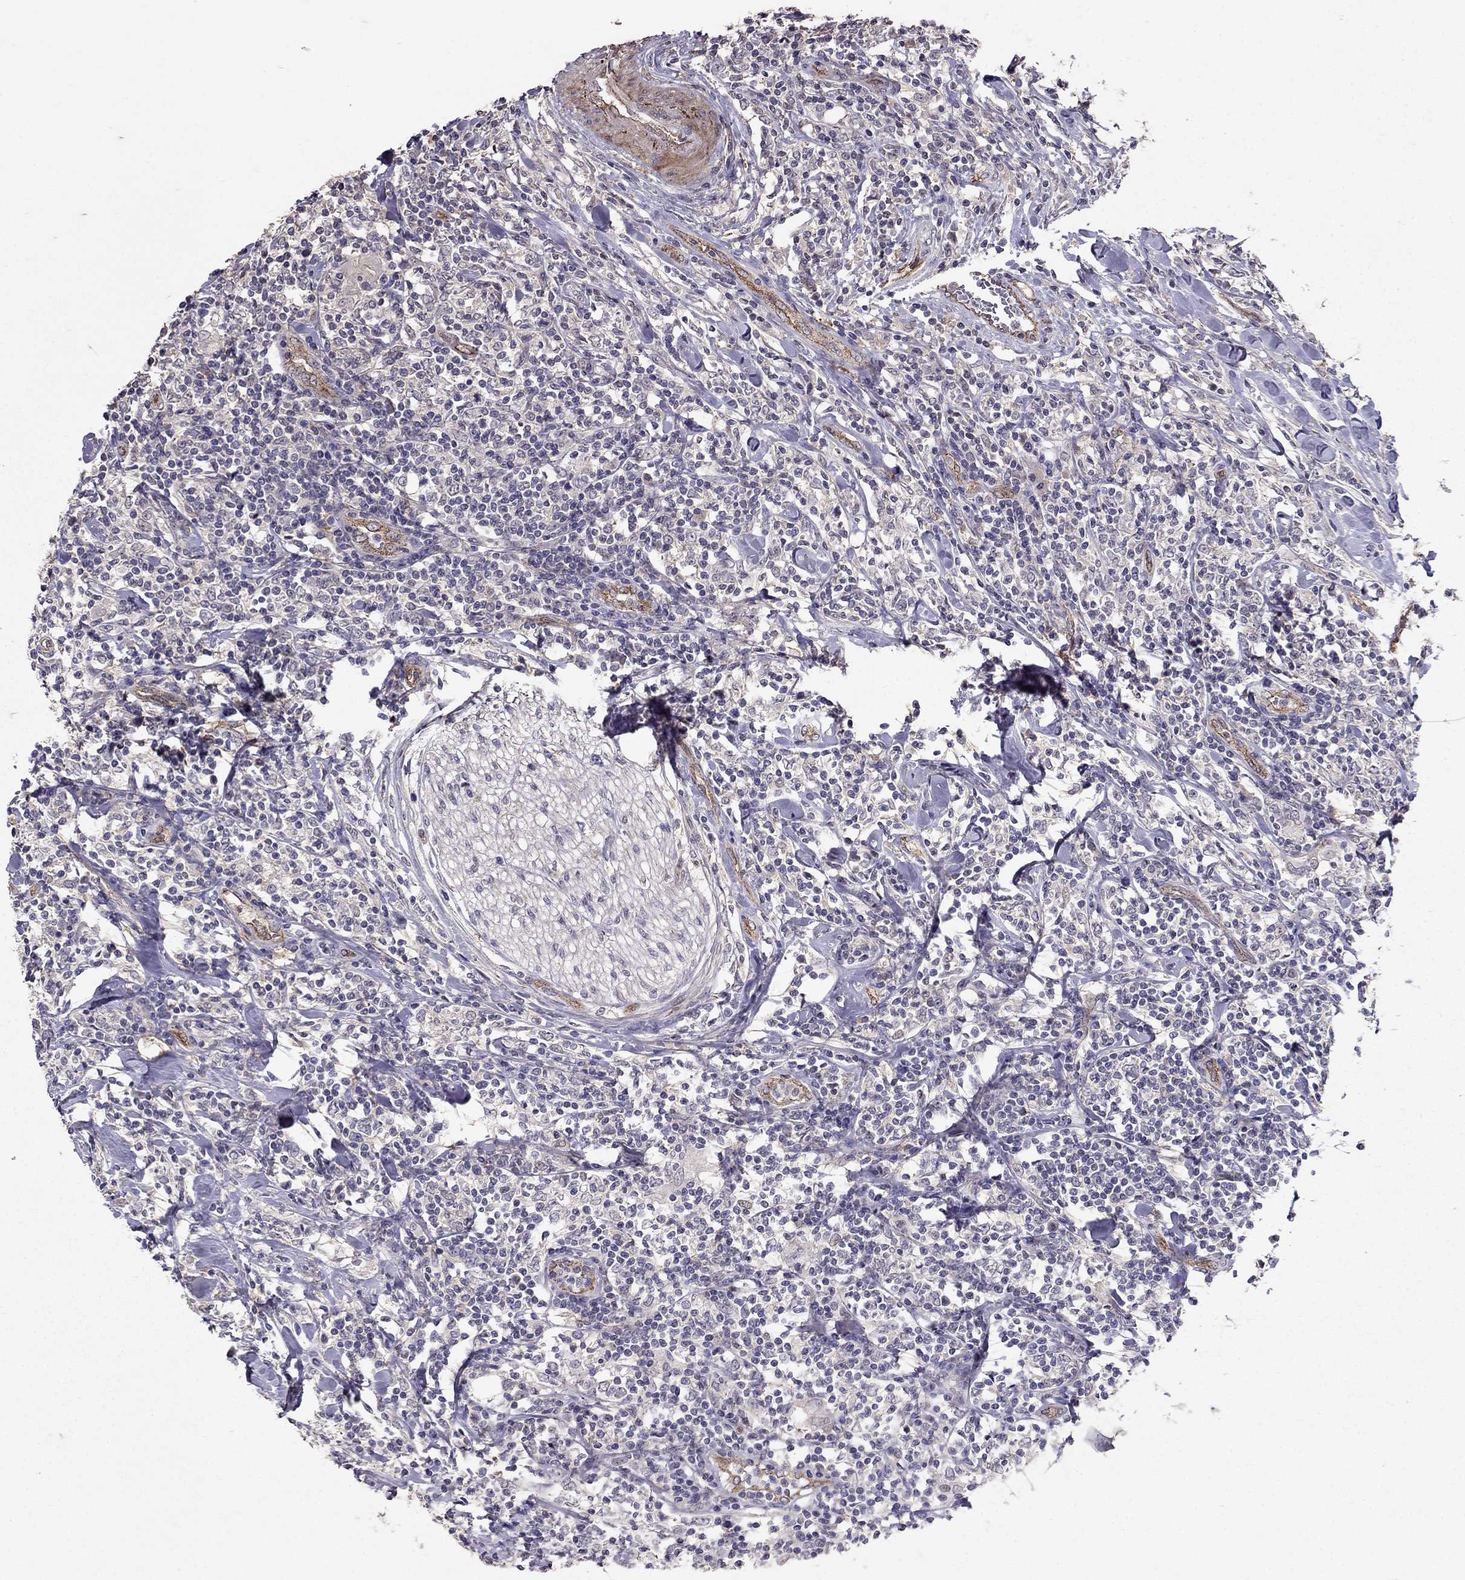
{"staining": {"intensity": "negative", "quantity": "none", "location": "none"}, "tissue": "lymphoma", "cell_type": "Tumor cells", "image_type": "cancer", "snomed": [{"axis": "morphology", "description": "Malignant lymphoma, non-Hodgkin's type, High grade"}, {"axis": "topography", "description": "Lymph node"}], "caption": "DAB immunohistochemical staining of malignant lymphoma, non-Hodgkin's type (high-grade) demonstrates no significant expression in tumor cells. The staining is performed using DAB brown chromogen with nuclei counter-stained in using hematoxylin.", "gene": "RASIP1", "patient": {"sex": "female", "age": 84}}